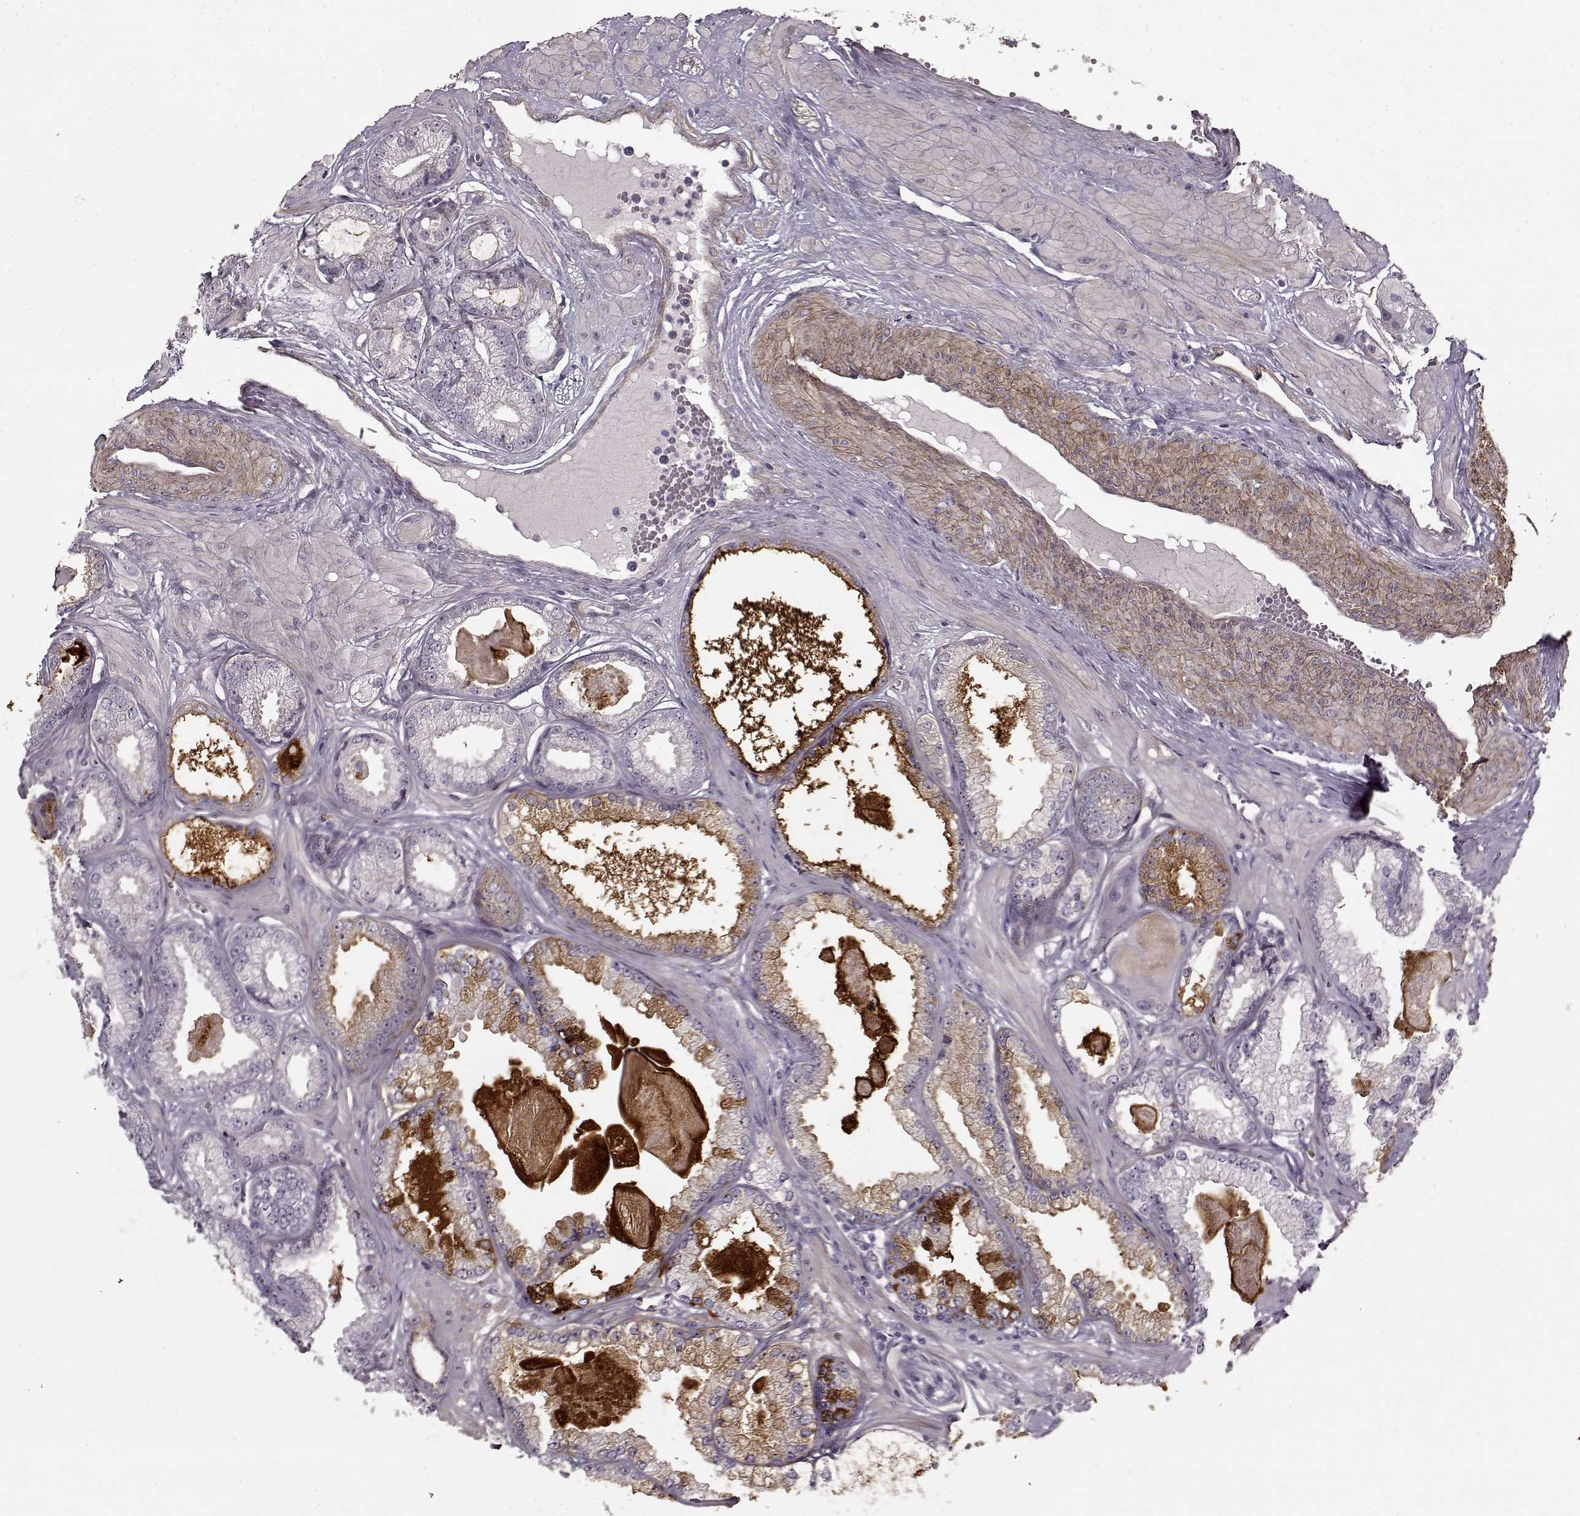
{"staining": {"intensity": "weak", "quantity": "<25%", "location": "cytoplasmic/membranous"}, "tissue": "prostate cancer", "cell_type": "Tumor cells", "image_type": "cancer", "snomed": [{"axis": "morphology", "description": "Adenocarcinoma, Low grade"}, {"axis": "topography", "description": "Prostate"}], "caption": "A high-resolution photomicrograph shows immunohistochemistry (IHC) staining of prostate cancer (low-grade adenocarcinoma), which demonstrates no significant staining in tumor cells. (IHC, brightfield microscopy, high magnification).", "gene": "LAMB2", "patient": {"sex": "male", "age": 64}}